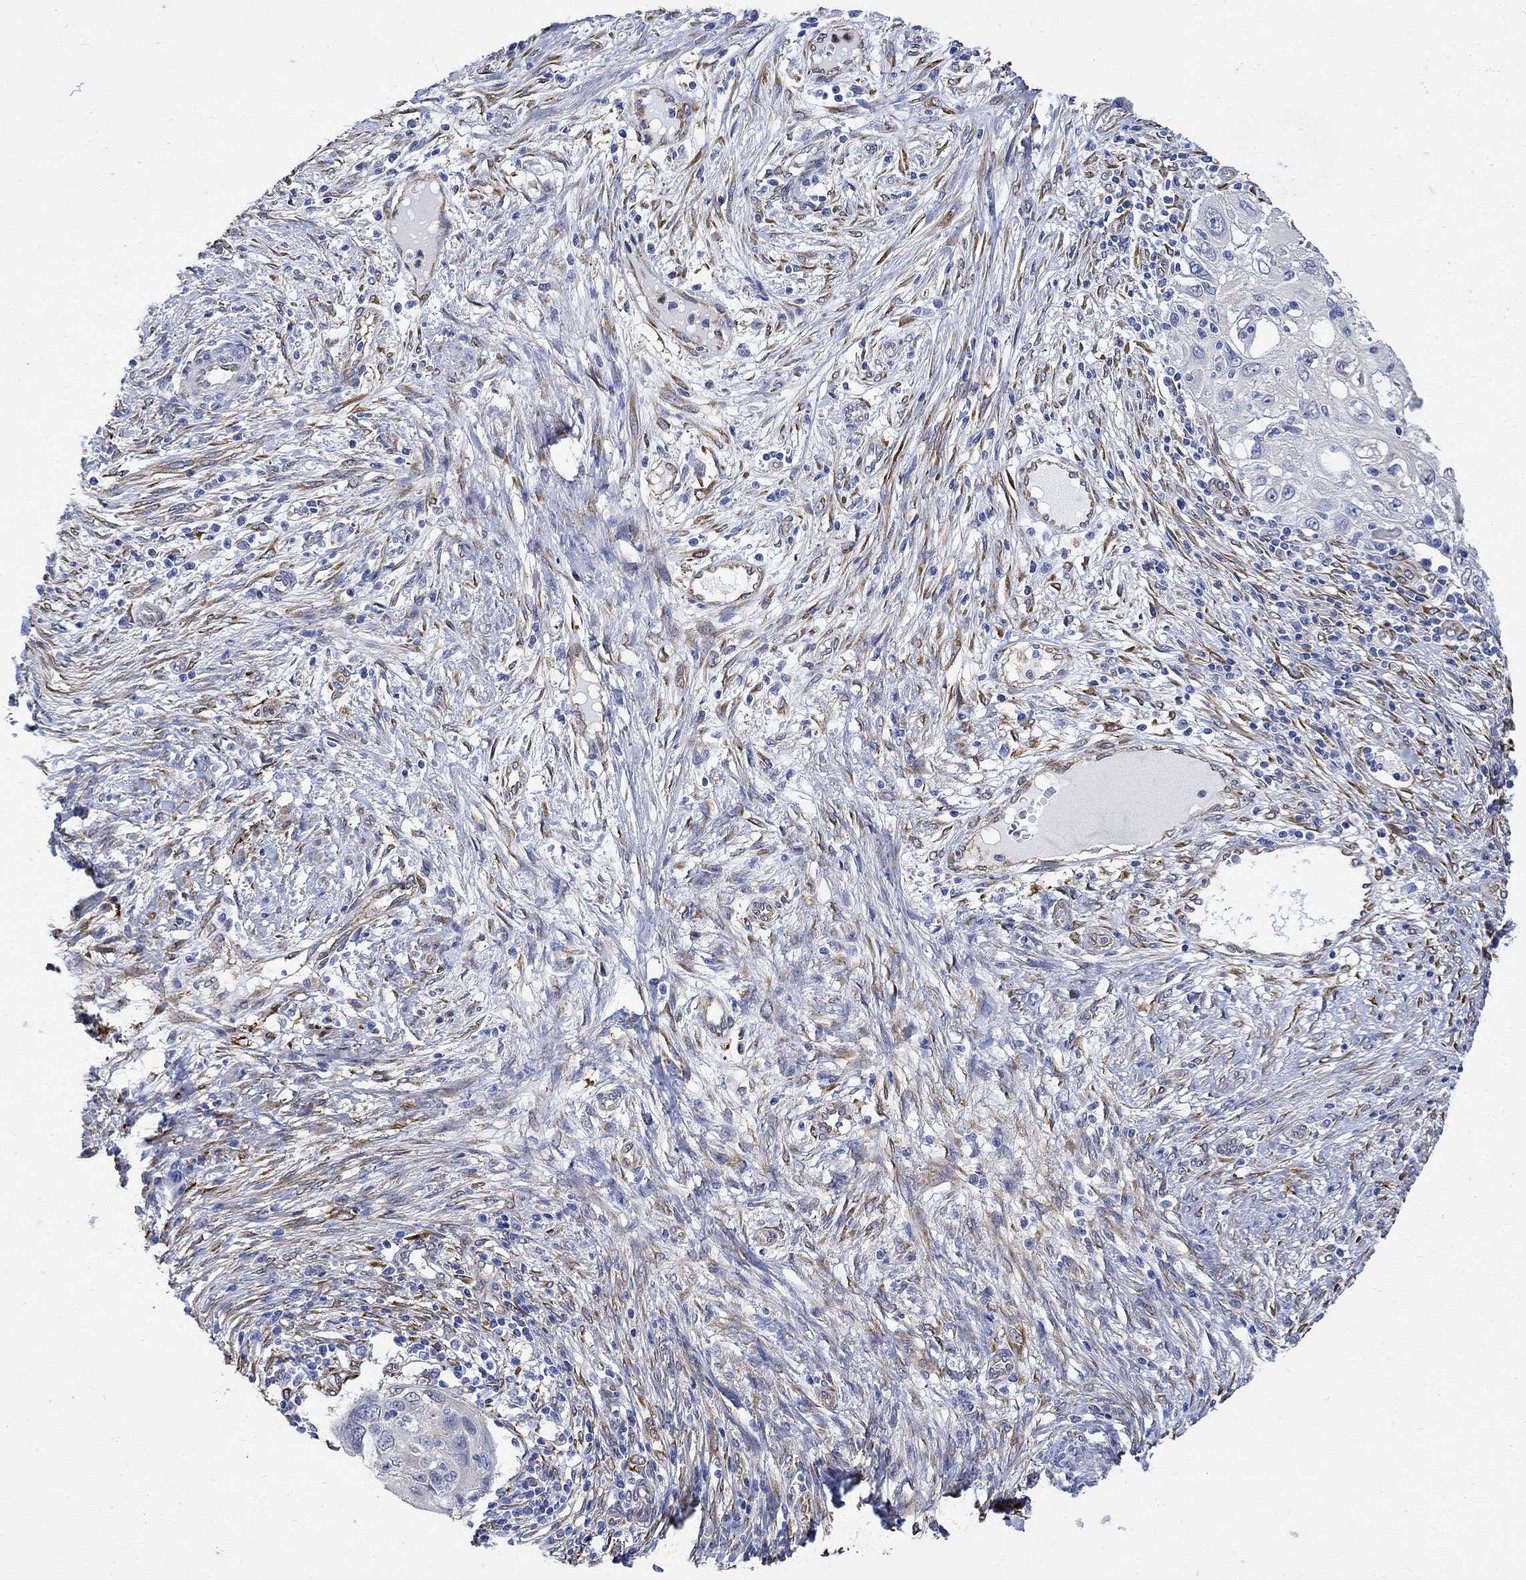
{"staining": {"intensity": "moderate", "quantity": "25%-75%", "location": "cytoplasmic/membranous"}, "tissue": "cervical cancer", "cell_type": "Tumor cells", "image_type": "cancer", "snomed": [{"axis": "morphology", "description": "Squamous cell carcinoma, NOS"}, {"axis": "topography", "description": "Cervix"}], "caption": "Protein expression analysis of human squamous cell carcinoma (cervical) reveals moderate cytoplasmic/membranous positivity in about 25%-75% of tumor cells.", "gene": "TGM2", "patient": {"sex": "female", "age": 70}}